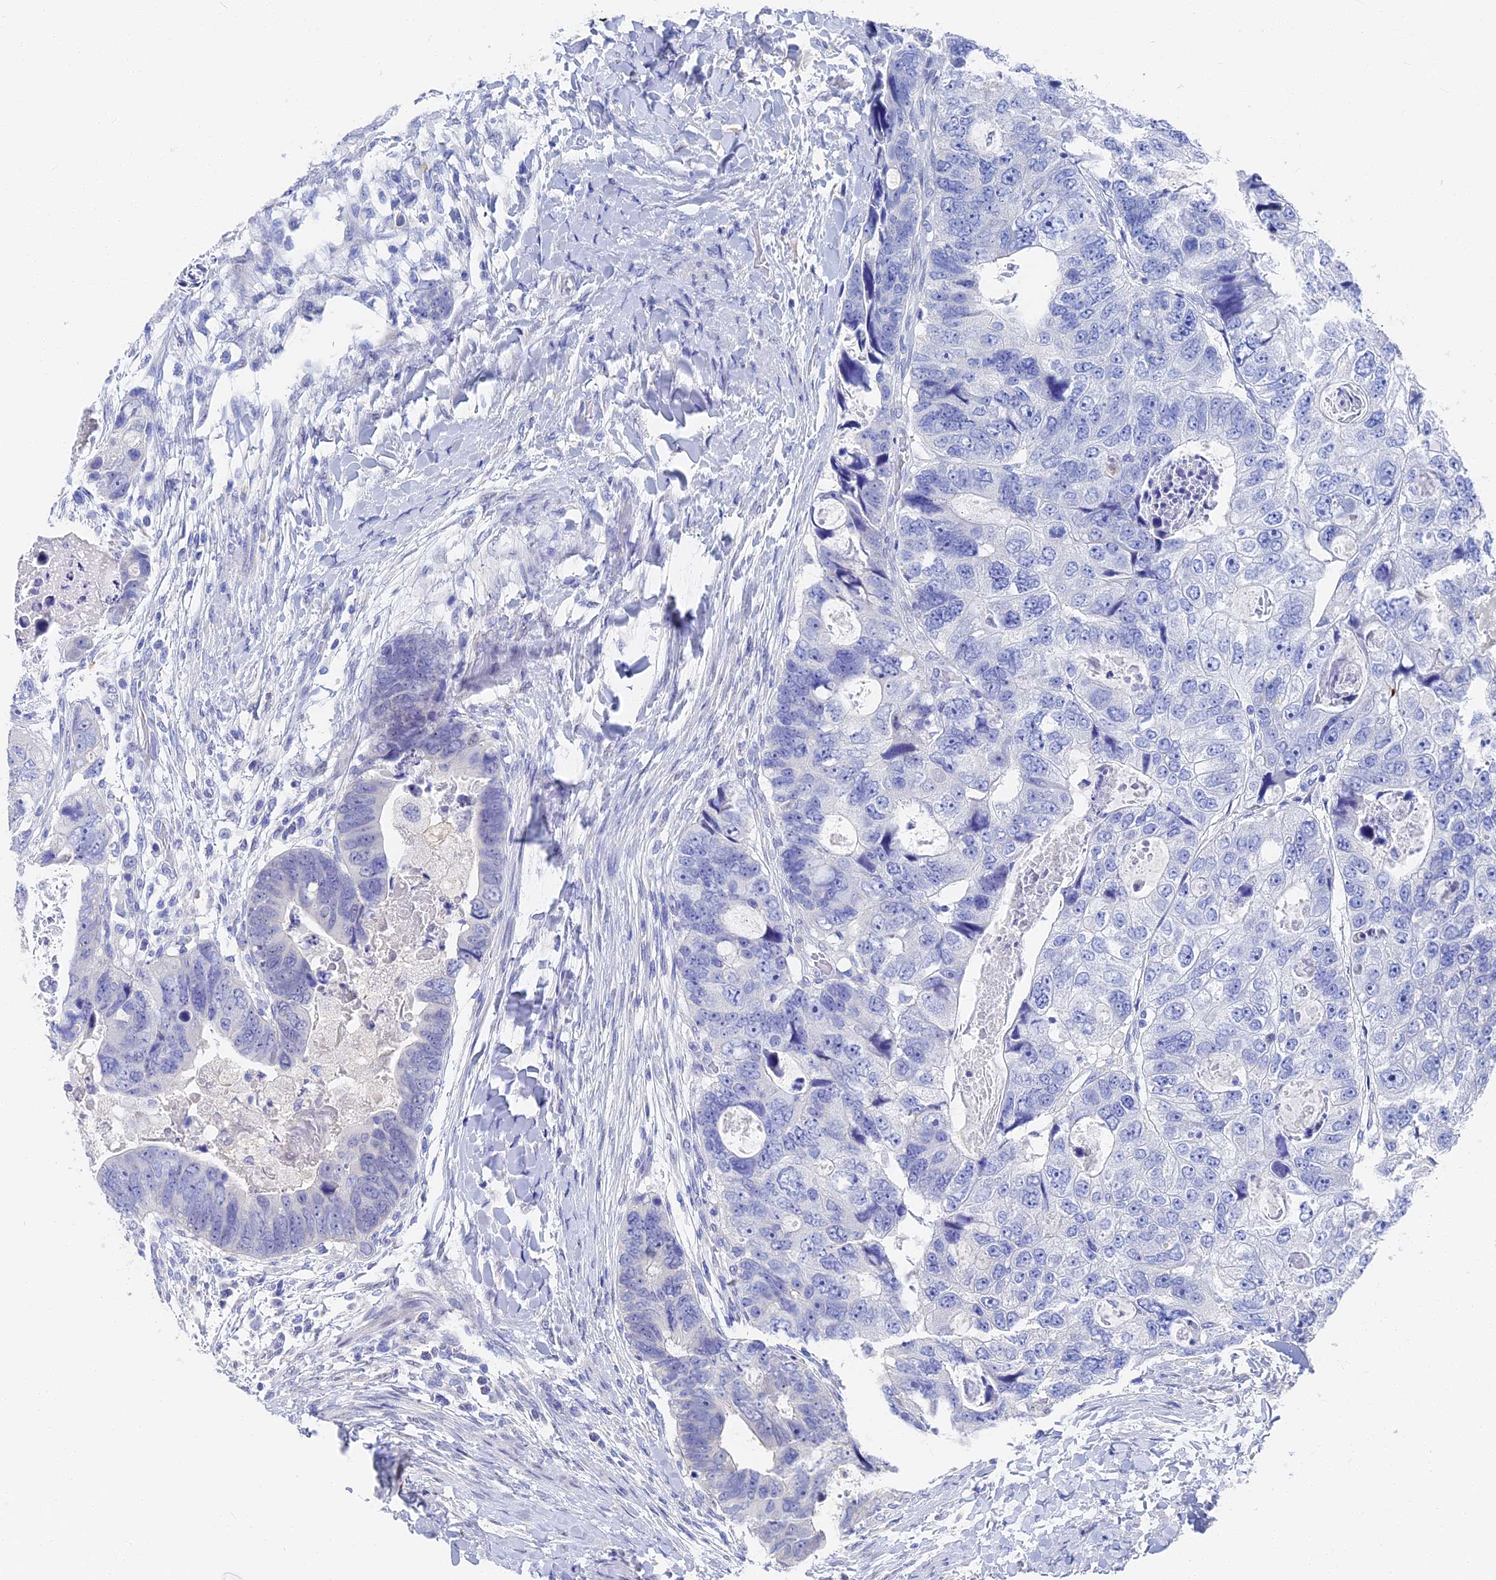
{"staining": {"intensity": "negative", "quantity": "none", "location": "none"}, "tissue": "colorectal cancer", "cell_type": "Tumor cells", "image_type": "cancer", "snomed": [{"axis": "morphology", "description": "Adenocarcinoma, NOS"}, {"axis": "topography", "description": "Rectum"}], "caption": "This is an immunohistochemistry (IHC) histopathology image of human colorectal cancer. There is no staining in tumor cells.", "gene": "VPS33B", "patient": {"sex": "male", "age": 59}}